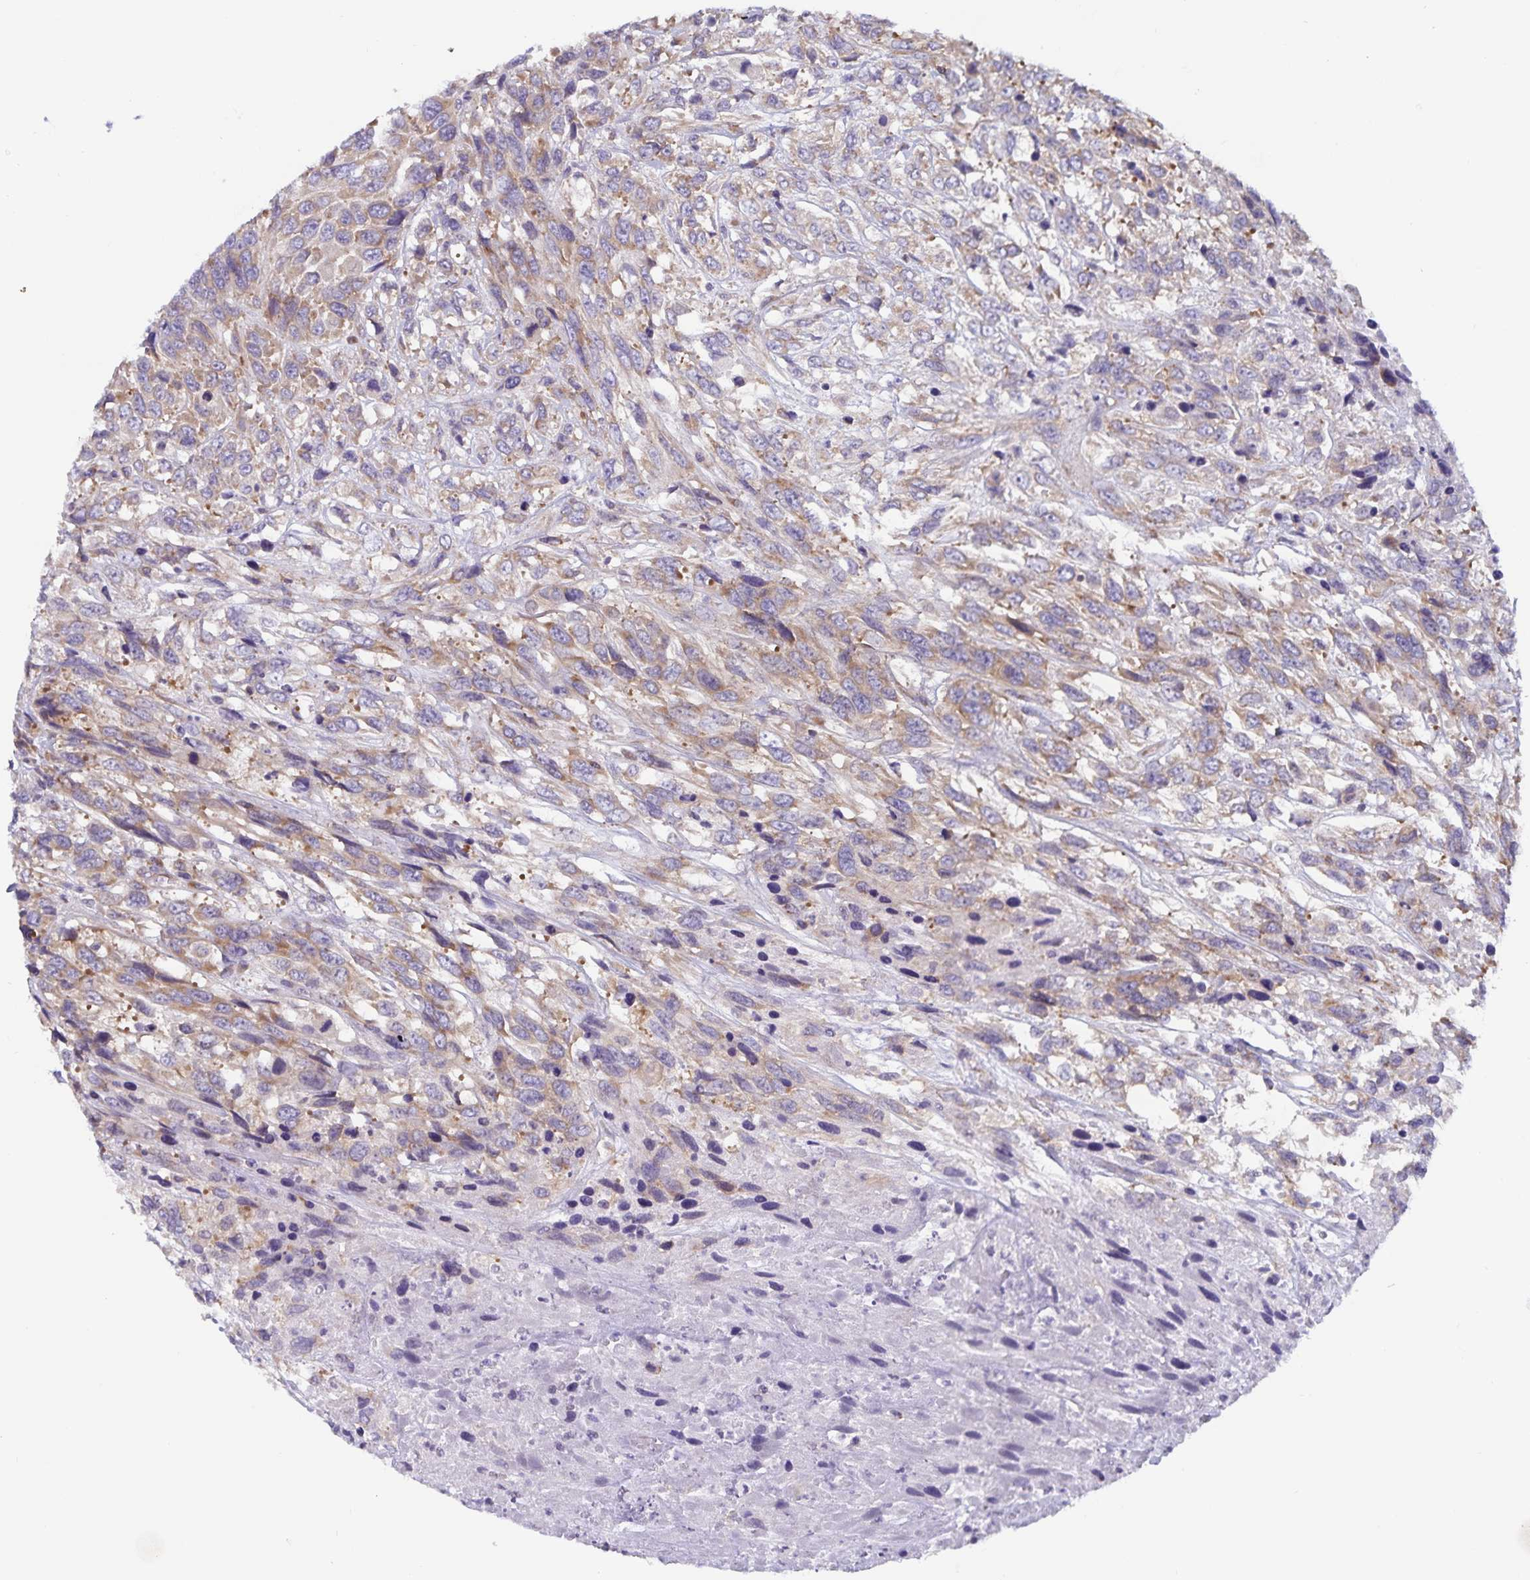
{"staining": {"intensity": "moderate", "quantity": ">75%", "location": "cytoplasmic/membranous"}, "tissue": "urothelial cancer", "cell_type": "Tumor cells", "image_type": "cancer", "snomed": [{"axis": "morphology", "description": "Urothelial carcinoma, High grade"}, {"axis": "topography", "description": "Urinary bladder"}], "caption": "High-grade urothelial carcinoma stained for a protein reveals moderate cytoplasmic/membranous positivity in tumor cells.", "gene": "FAM120A", "patient": {"sex": "female", "age": 70}}